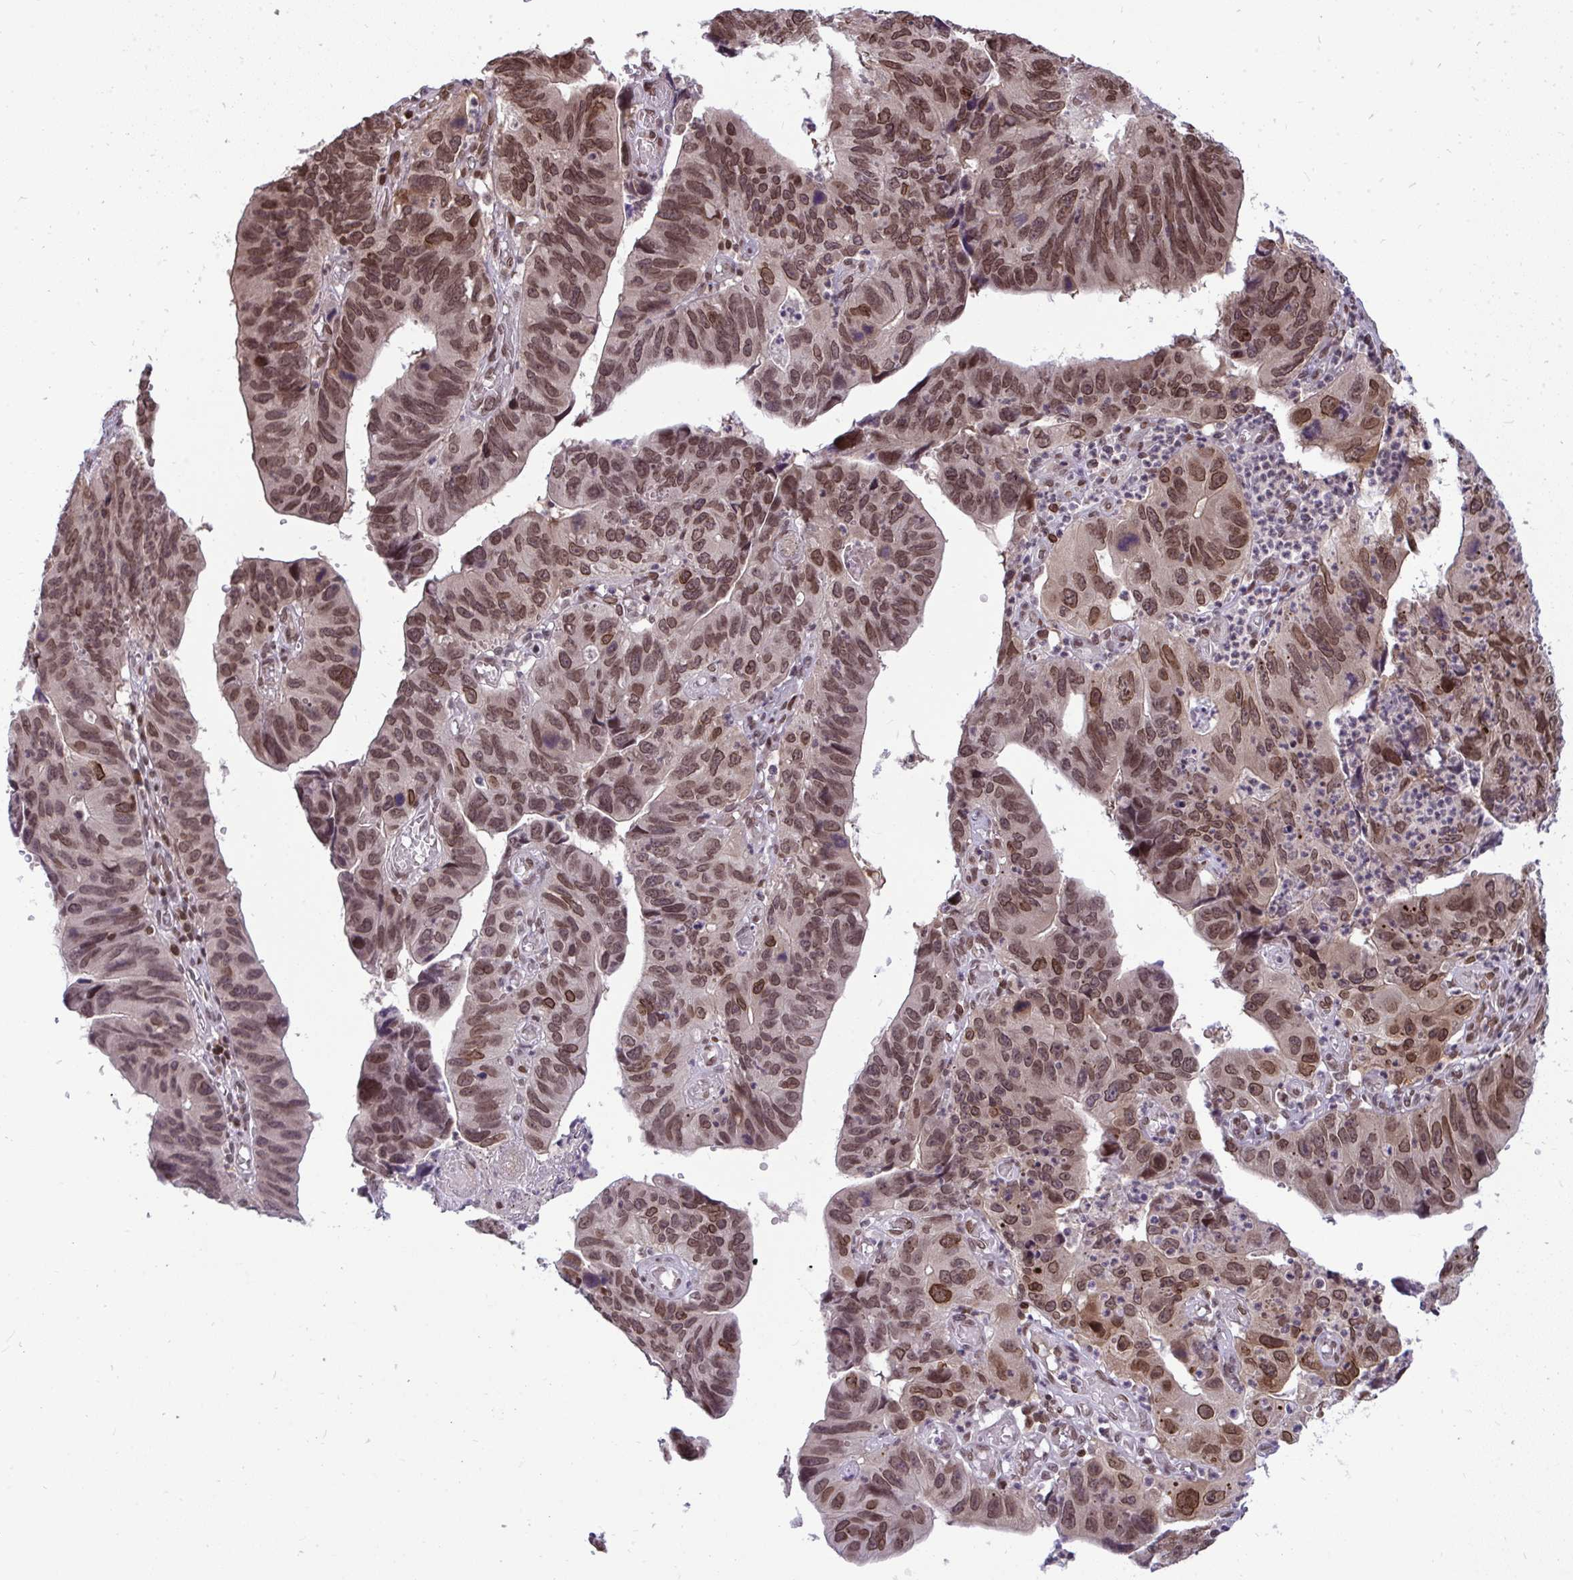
{"staining": {"intensity": "moderate", "quantity": ">75%", "location": "nuclear"}, "tissue": "stomach cancer", "cell_type": "Tumor cells", "image_type": "cancer", "snomed": [{"axis": "morphology", "description": "Adenocarcinoma, NOS"}, {"axis": "topography", "description": "Stomach"}], "caption": "This is an image of IHC staining of stomach cancer, which shows moderate positivity in the nuclear of tumor cells.", "gene": "JPT1", "patient": {"sex": "male", "age": 59}}